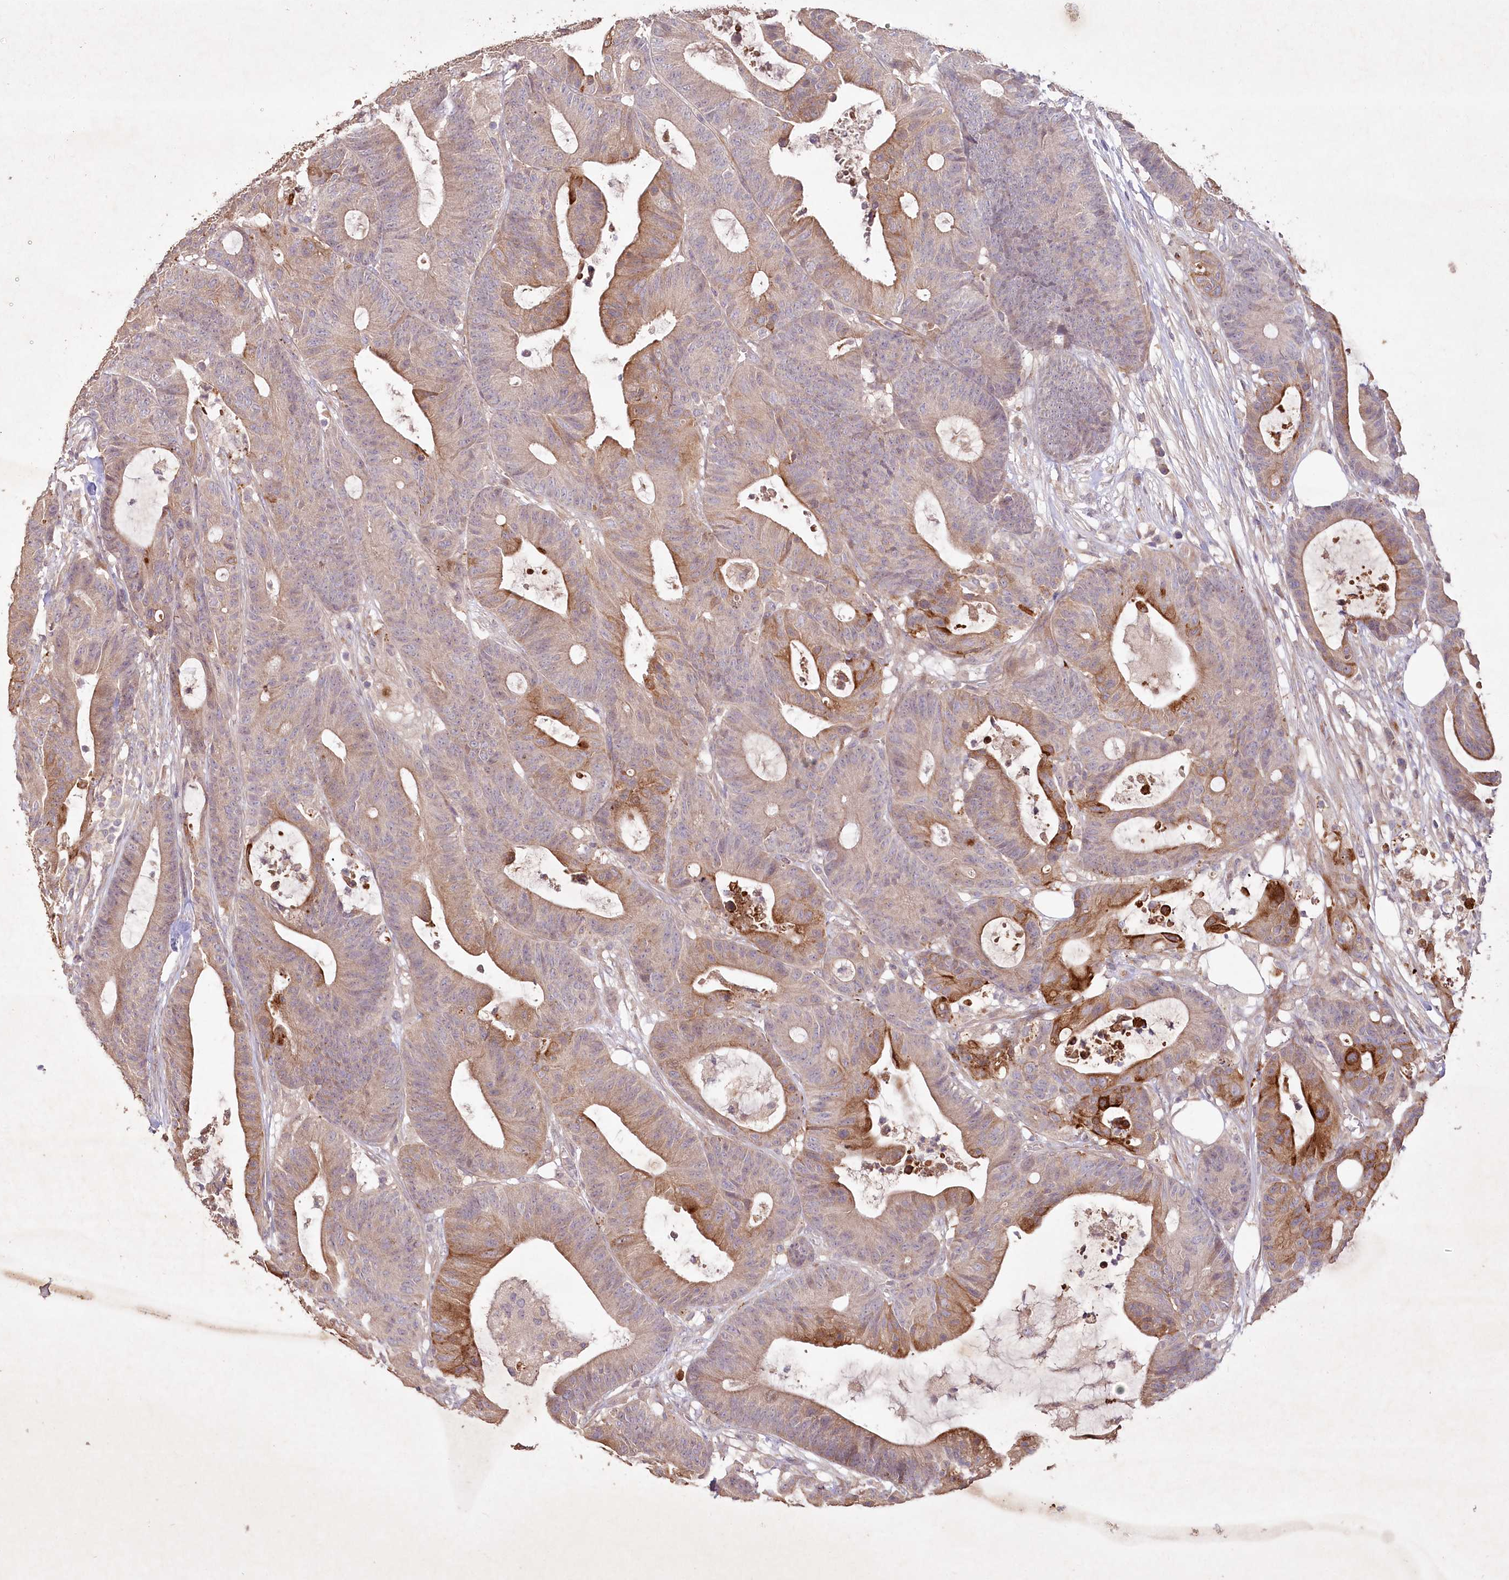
{"staining": {"intensity": "moderate", "quantity": "25%-75%", "location": "cytoplasmic/membranous"}, "tissue": "colorectal cancer", "cell_type": "Tumor cells", "image_type": "cancer", "snomed": [{"axis": "morphology", "description": "Adenocarcinoma, NOS"}, {"axis": "topography", "description": "Colon"}], "caption": "There is medium levels of moderate cytoplasmic/membranous positivity in tumor cells of colorectal cancer, as demonstrated by immunohistochemical staining (brown color).", "gene": "IRAK1BP1", "patient": {"sex": "female", "age": 84}}